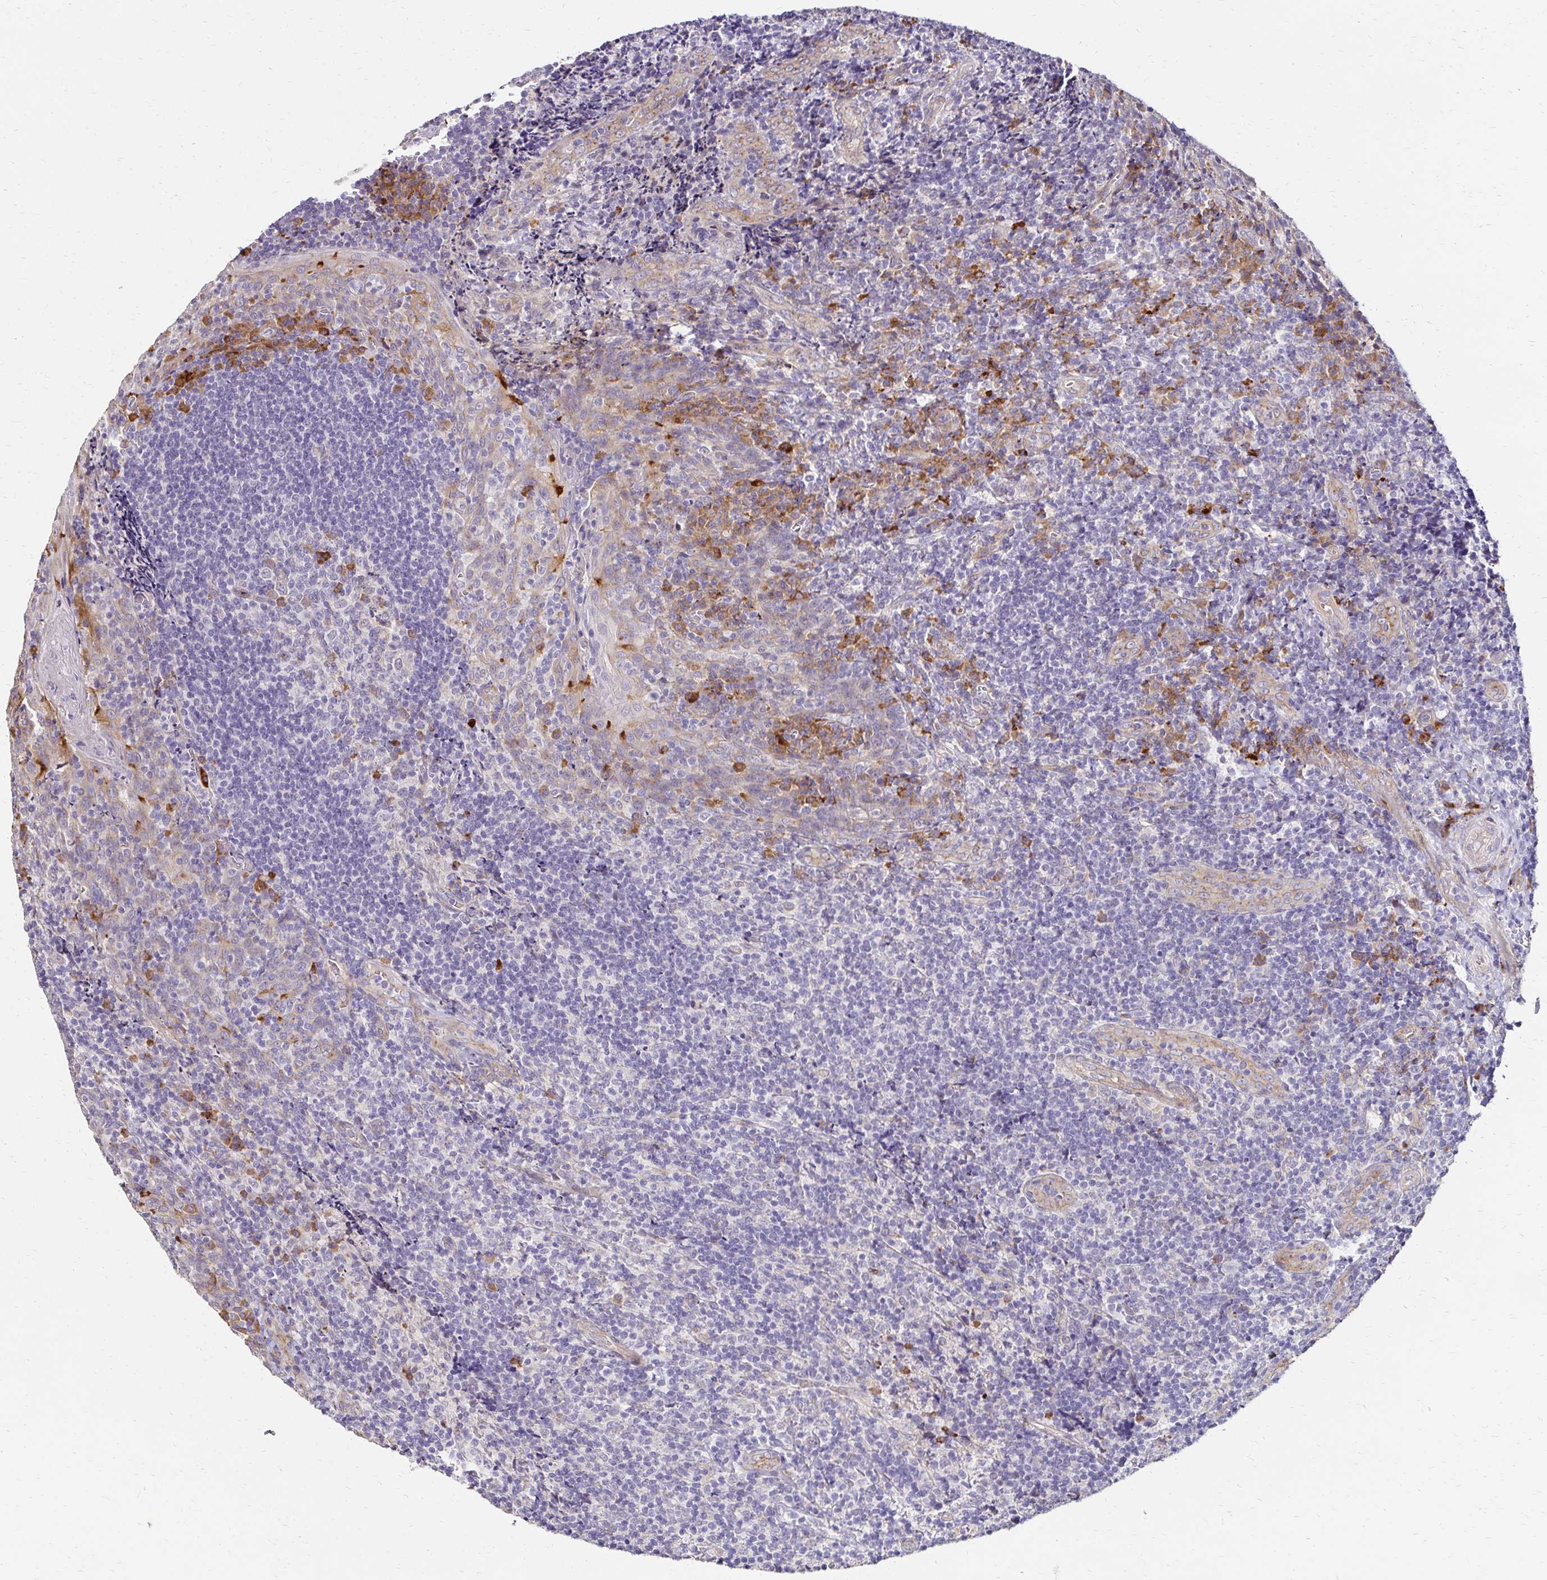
{"staining": {"intensity": "moderate", "quantity": "<25%", "location": "cytoplasmic/membranous"}, "tissue": "tonsil", "cell_type": "Germinal center cells", "image_type": "normal", "snomed": [{"axis": "morphology", "description": "Normal tissue, NOS"}, {"axis": "topography", "description": "Tonsil"}], "caption": "The immunohistochemical stain labels moderate cytoplasmic/membranous positivity in germinal center cells of normal tonsil.", "gene": "PRIMA1", "patient": {"sex": "male", "age": 17}}